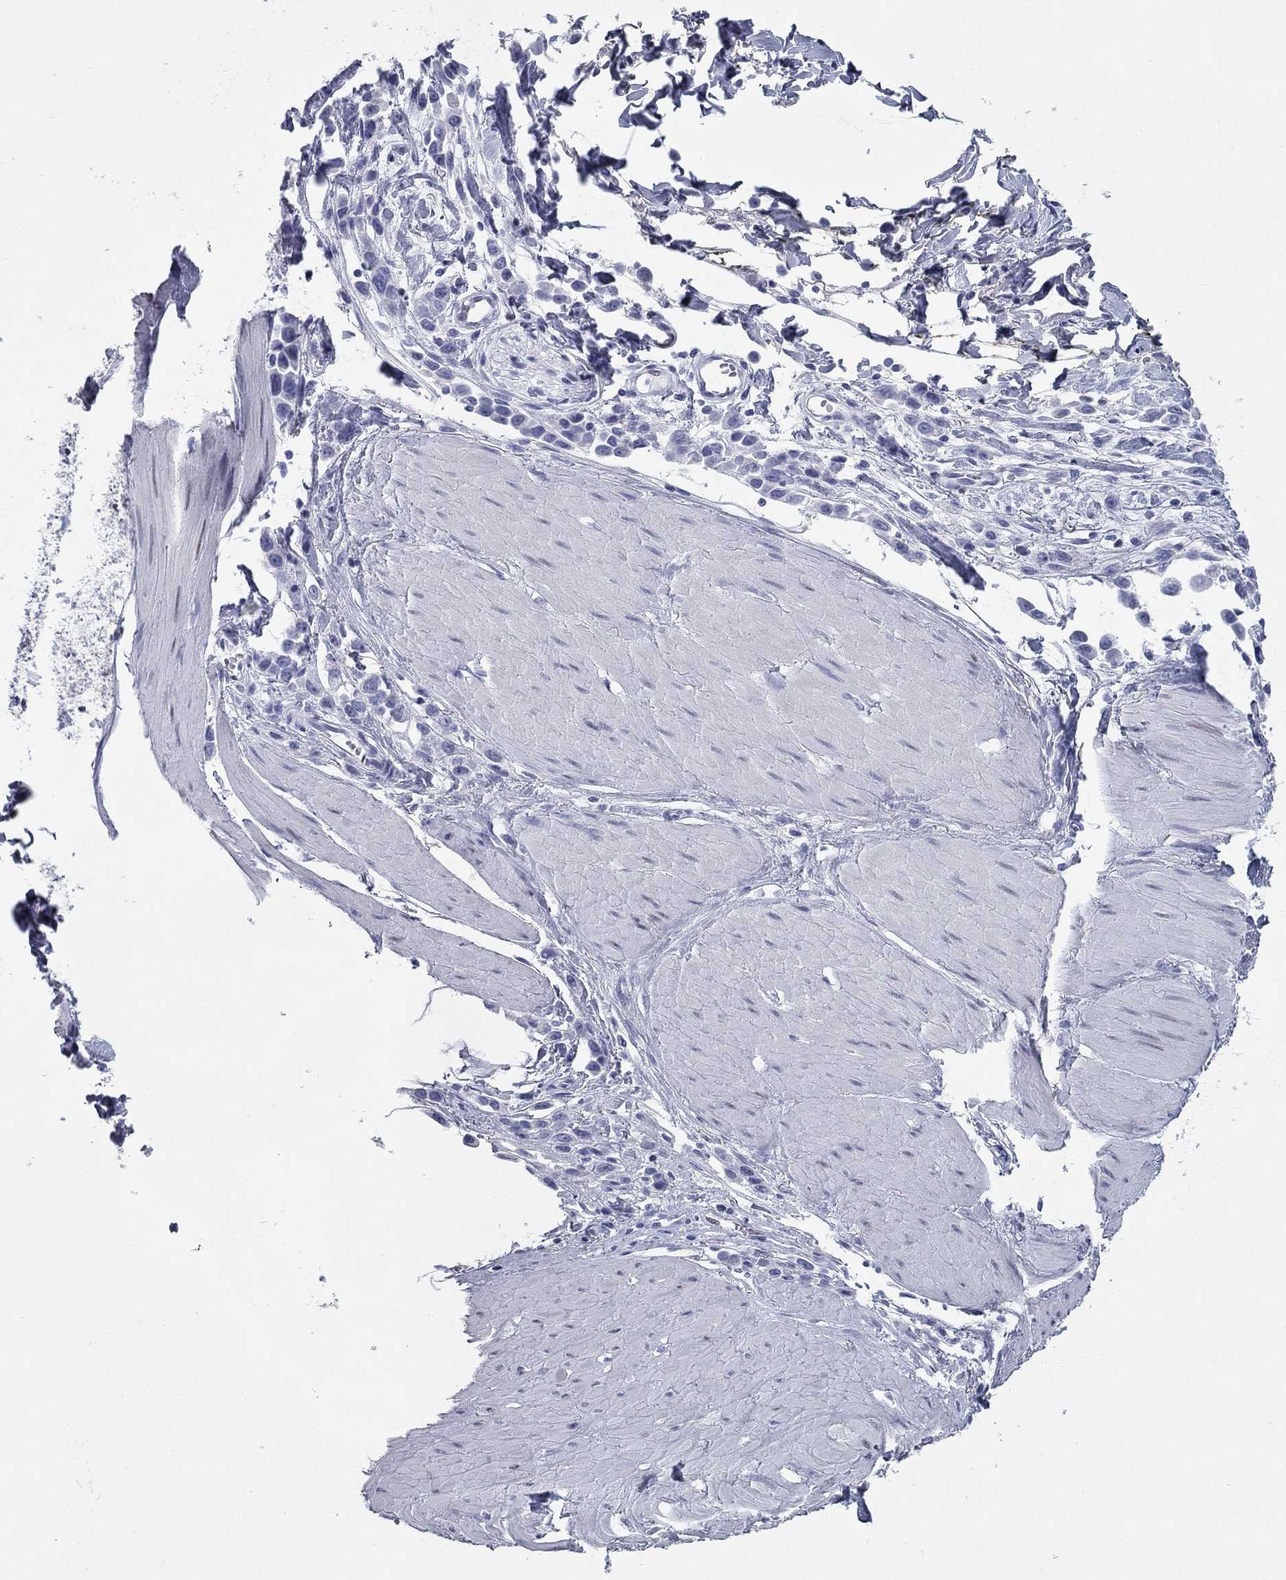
{"staining": {"intensity": "negative", "quantity": "none", "location": "none"}, "tissue": "stomach cancer", "cell_type": "Tumor cells", "image_type": "cancer", "snomed": [{"axis": "morphology", "description": "Adenocarcinoma, NOS"}, {"axis": "topography", "description": "Stomach"}], "caption": "Adenocarcinoma (stomach) was stained to show a protein in brown. There is no significant expression in tumor cells. (Immunohistochemistry, brightfield microscopy, high magnification).", "gene": "ASF1B", "patient": {"sex": "male", "age": 47}}